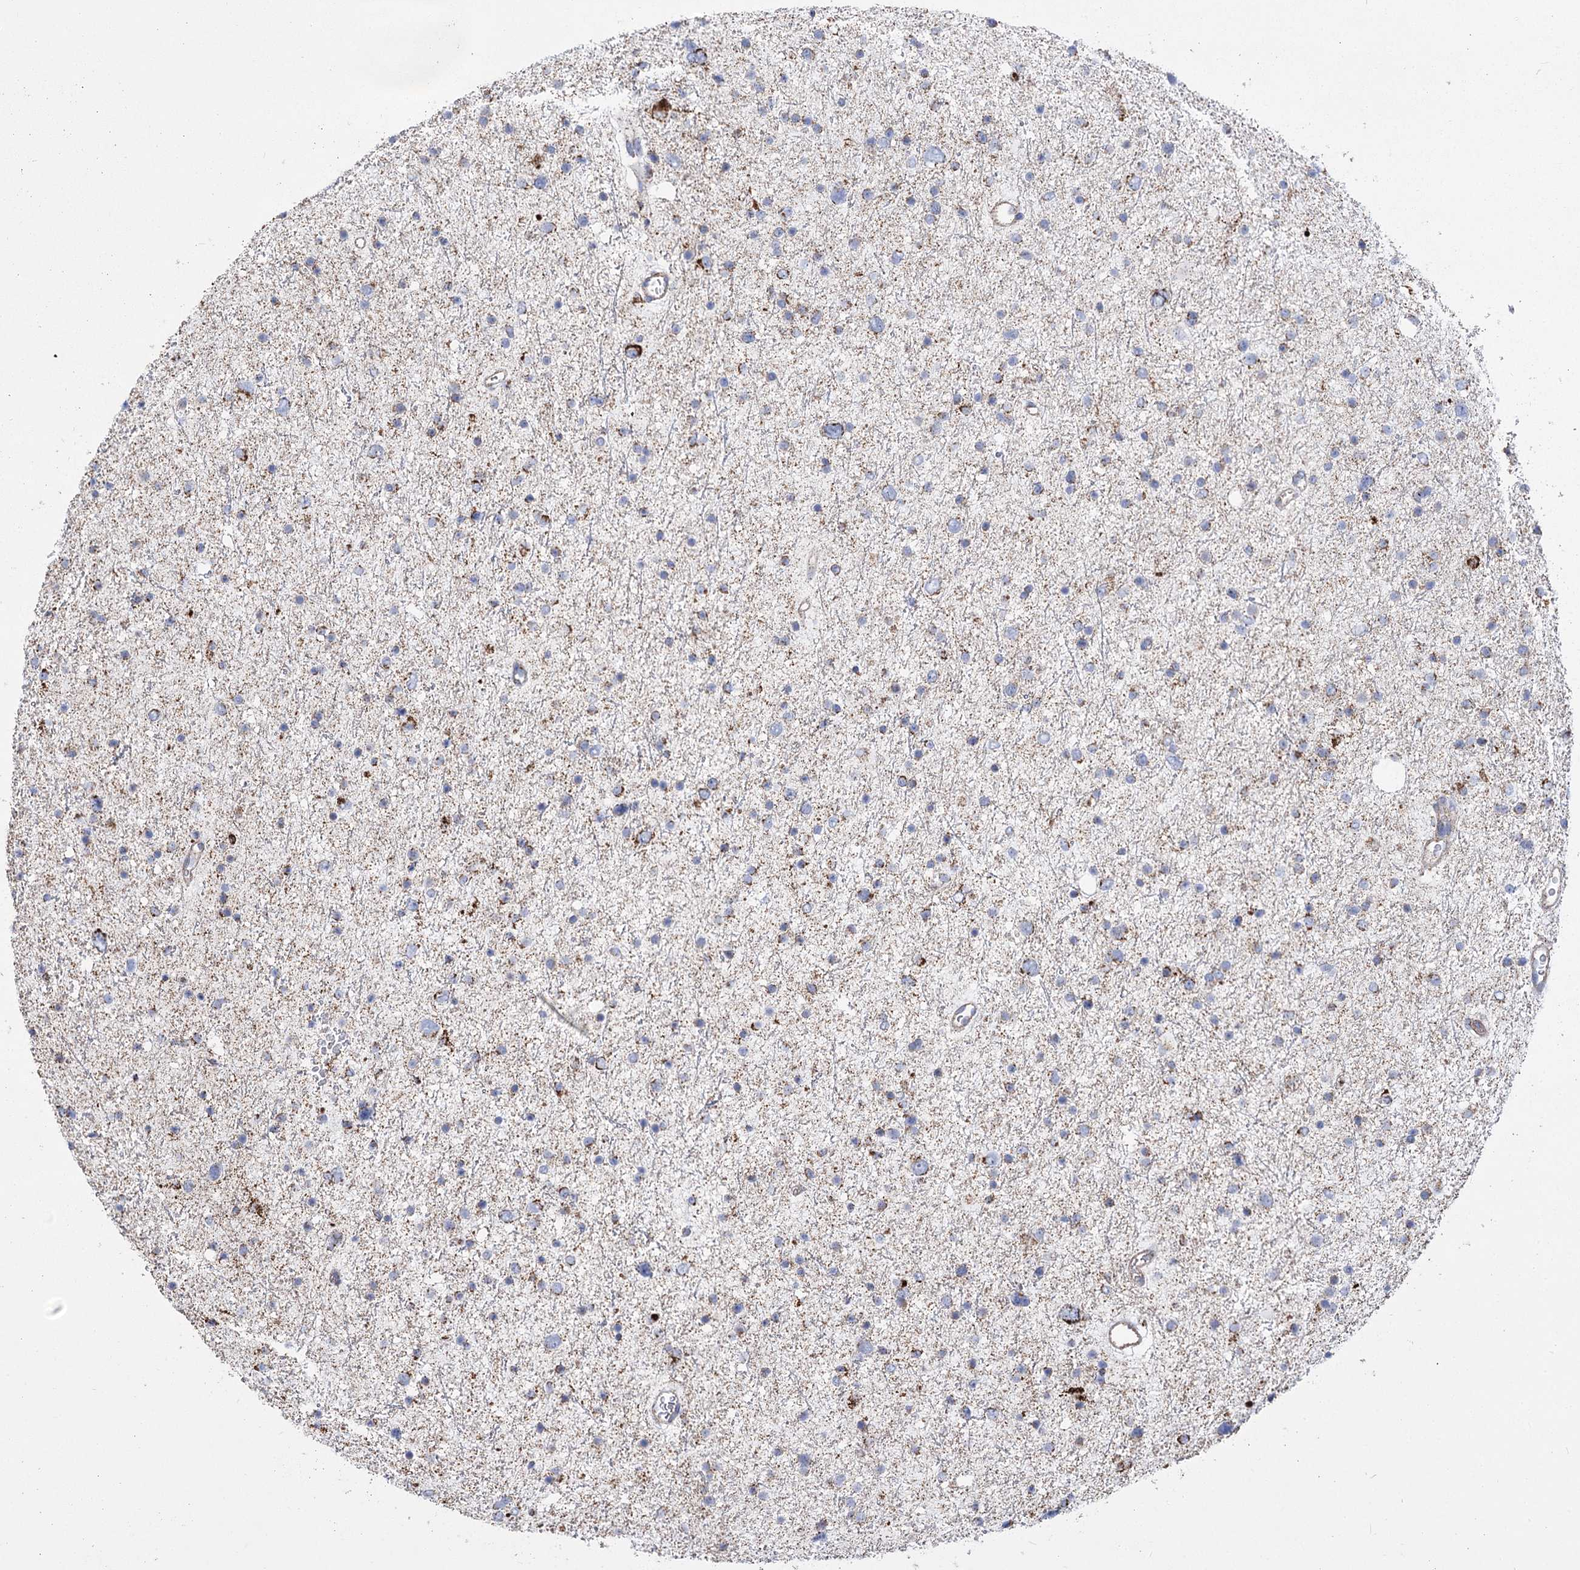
{"staining": {"intensity": "moderate", "quantity": "<25%", "location": "cytoplasmic/membranous"}, "tissue": "glioma", "cell_type": "Tumor cells", "image_type": "cancer", "snomed": [{"axis": "morphology", "description": "Glioma, malignant, Low grade"}, {"axis": "topography", "description": "Brain"}], "caption": "An image showing moderate cytoplasmic/membranous staining in approximately <25% of tumor cells in glioma, as visualized by brown immunohistochemical staining.", "gene": "PDHB", "patient": {"sex": "female", "age": 37}}